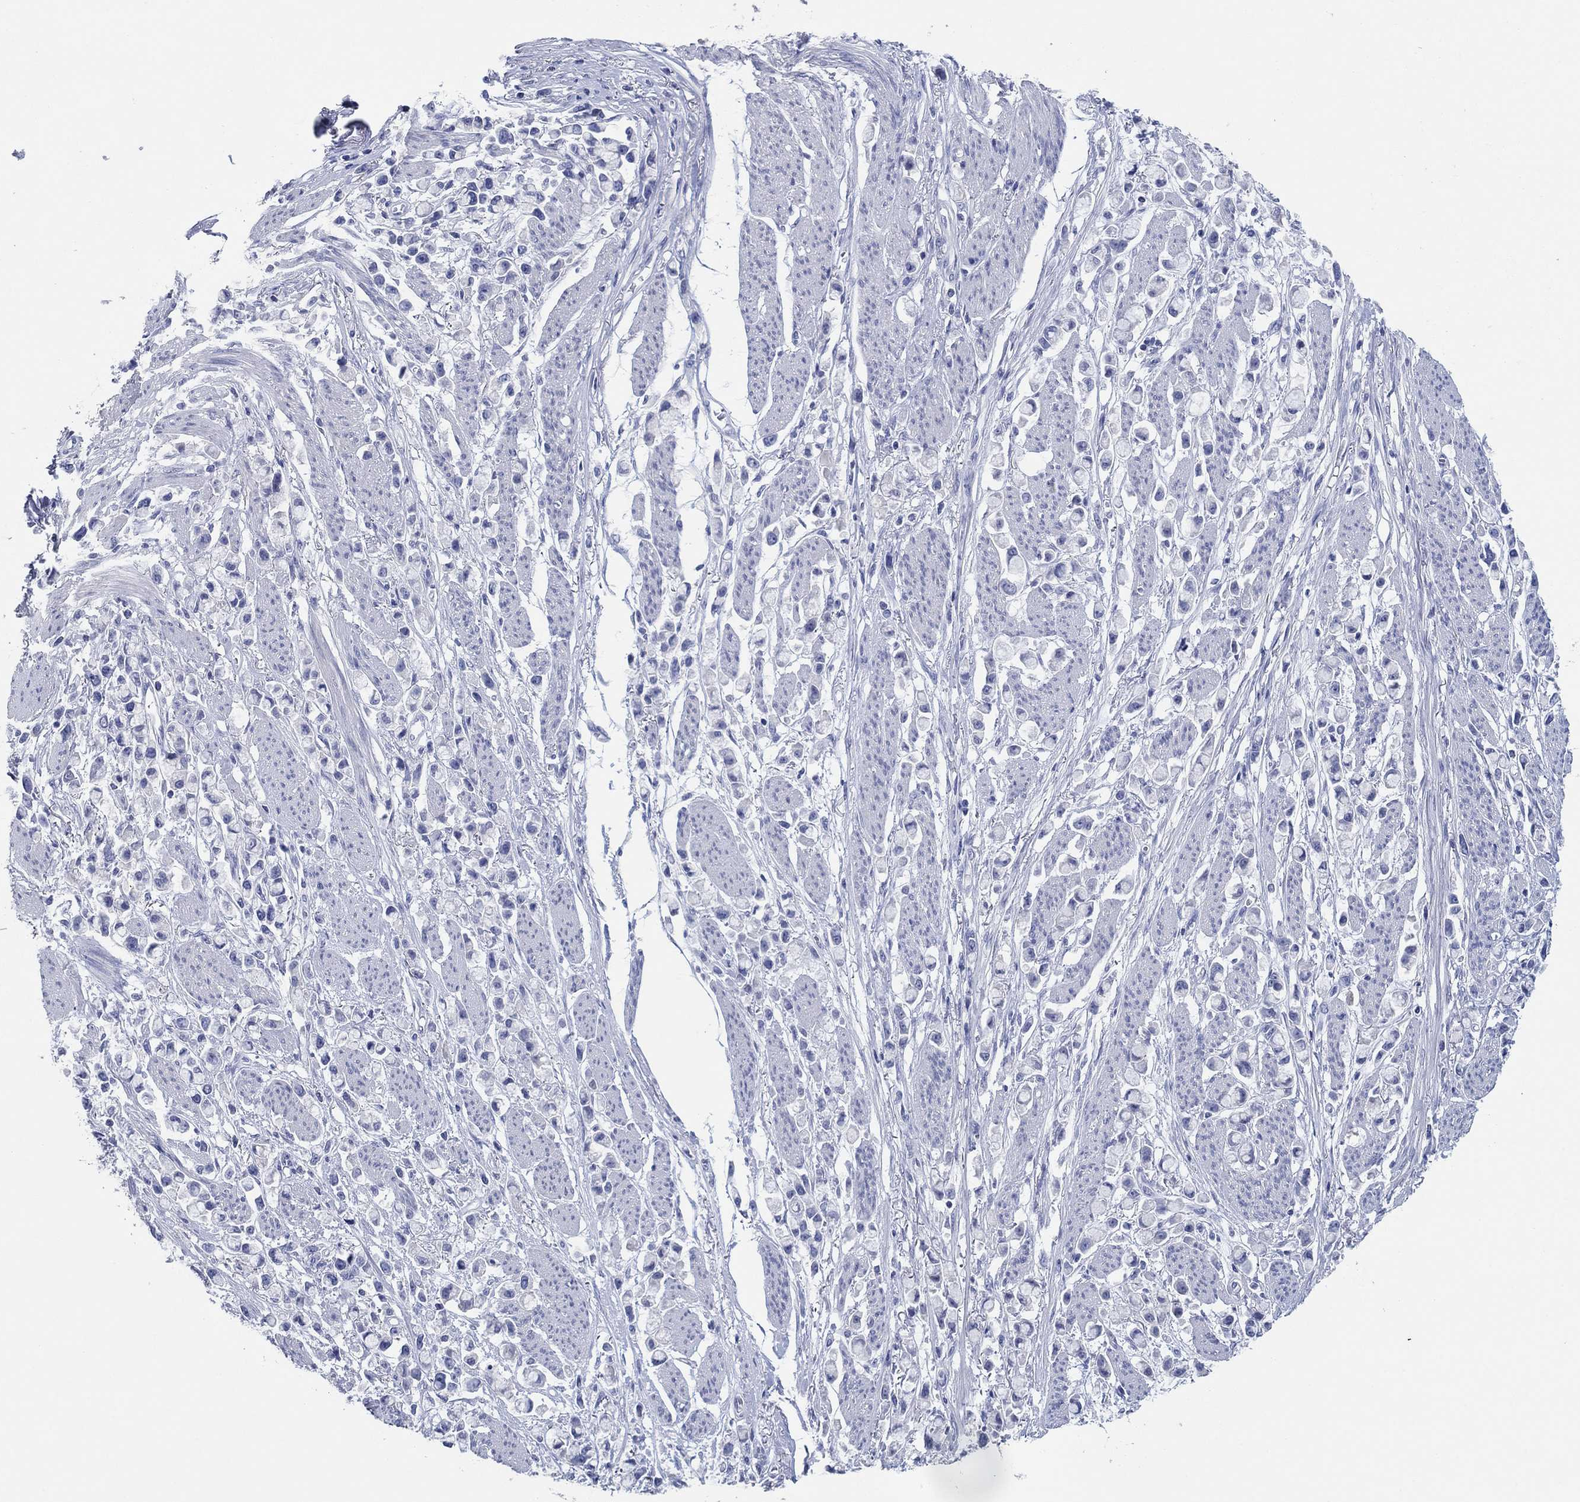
{"staining": {"intensity": "negative", "quantity": "none", "location": "none"}, "tissue": "stomach cancer", "cell_type": "Tumor cells", "image_type": "cancer", "snomed": [{"axis": "morphology", "description": "Adenocarcinoma, NOS"}, {"axis": "topography", "description": "Stomach"}], "caption": "High power microscopy micrograph of an IHC photomicrograph of adenocarcinoma (stomach), revealing no significant positivity in tumor cells.", "gene": "POU5F1", "patient": {"sex": "female", "age": 81}}